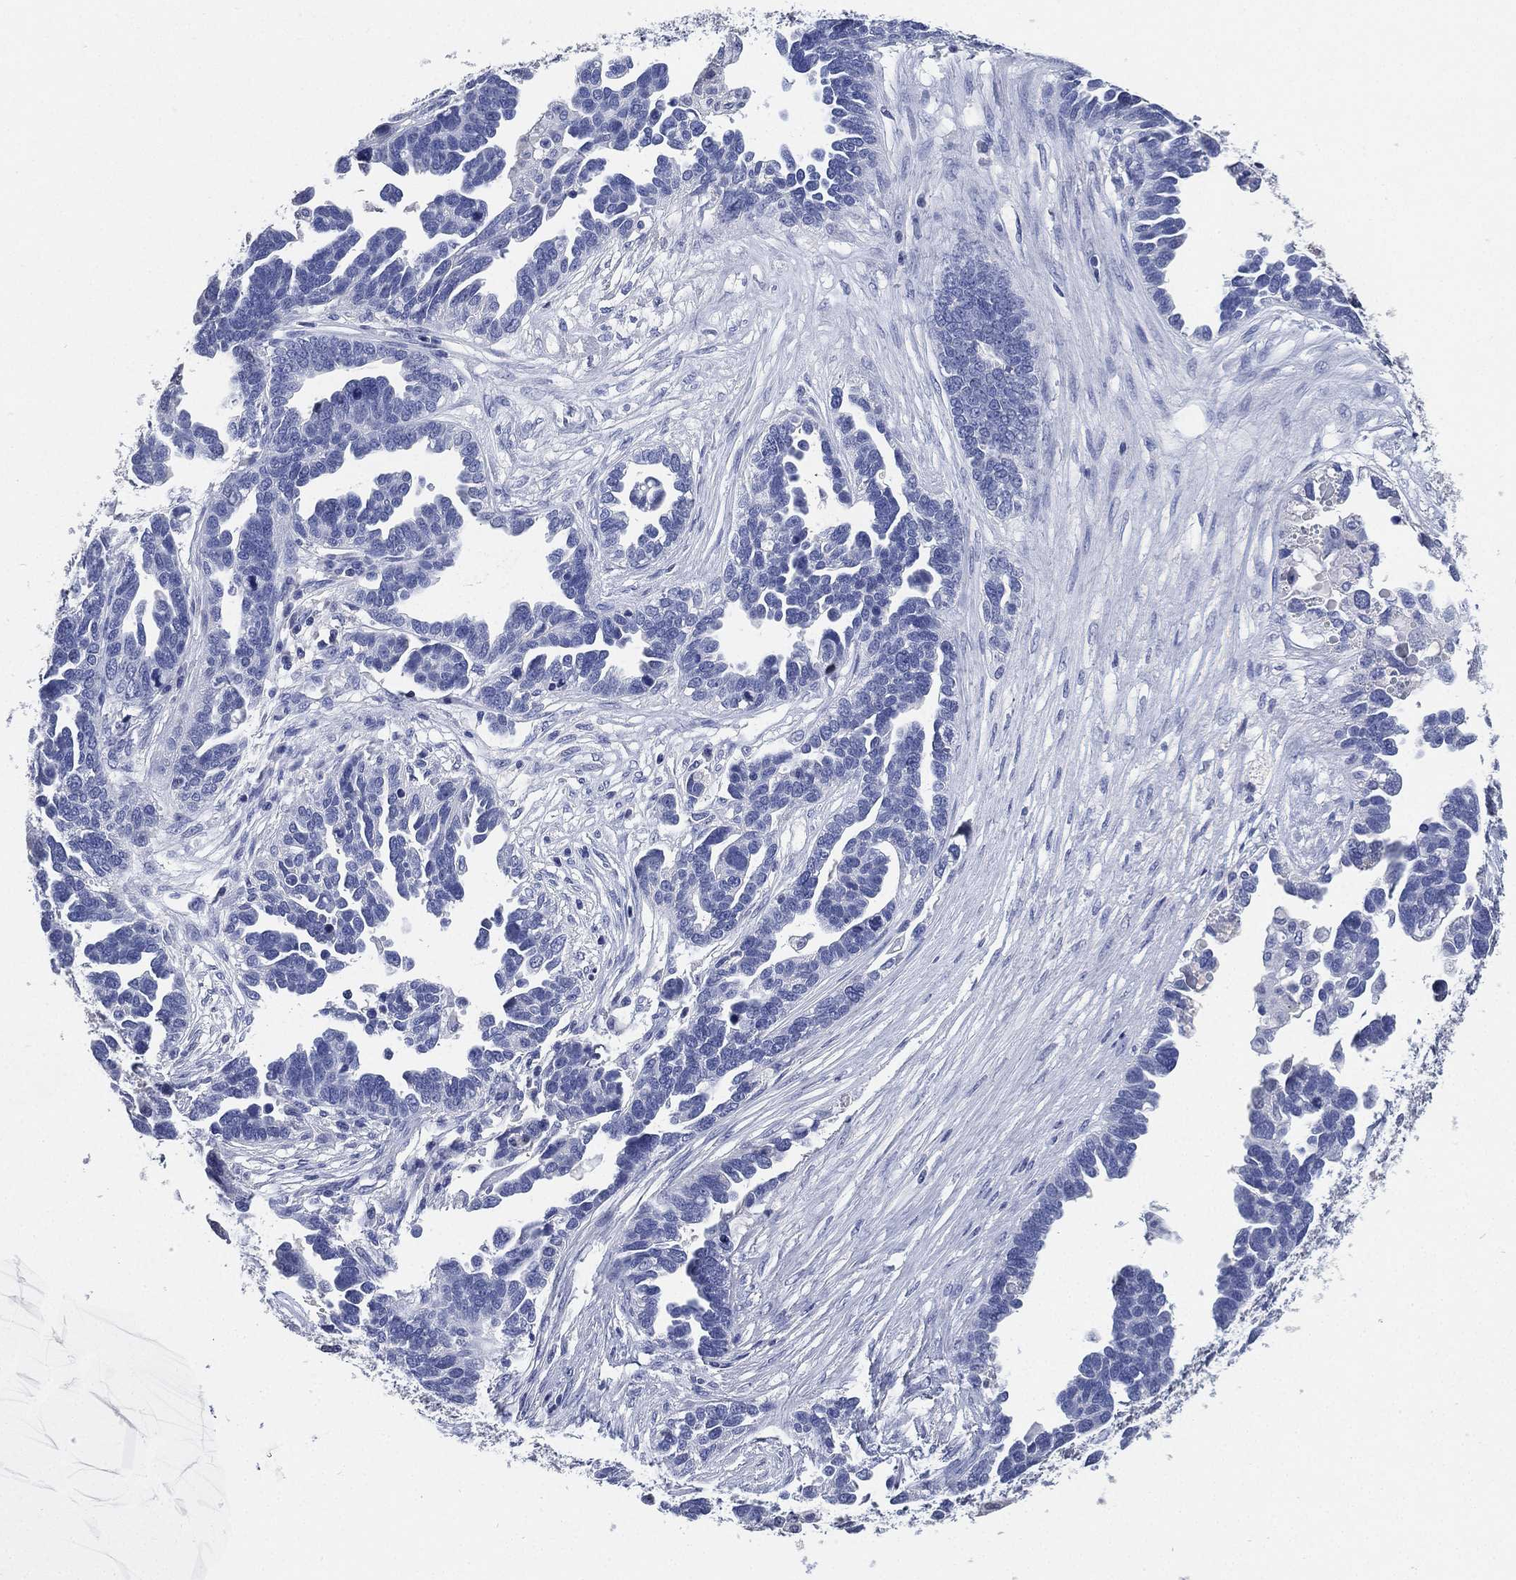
{"staining": {"intensity": "negative", "quantity": "none", "location": "none"}, "tissue": "ovarian cancer", "cell_type": "Tumor cells", "image_type": "cancer", "snomed": [{"axis": "morphology", "description": "Cystadenocarcinoma, serous, NOS"}, {"axis": "topography", "description": "Ovary"}], "caption": "This is a photomicrograph of immunohistochemistry (IHC) staining of ovarian cancer (serous cystadenocarcinoma), which shows no expression in tumor cells.", "gene": "IYD", "patient": {"sex": "female", "age": 54}}